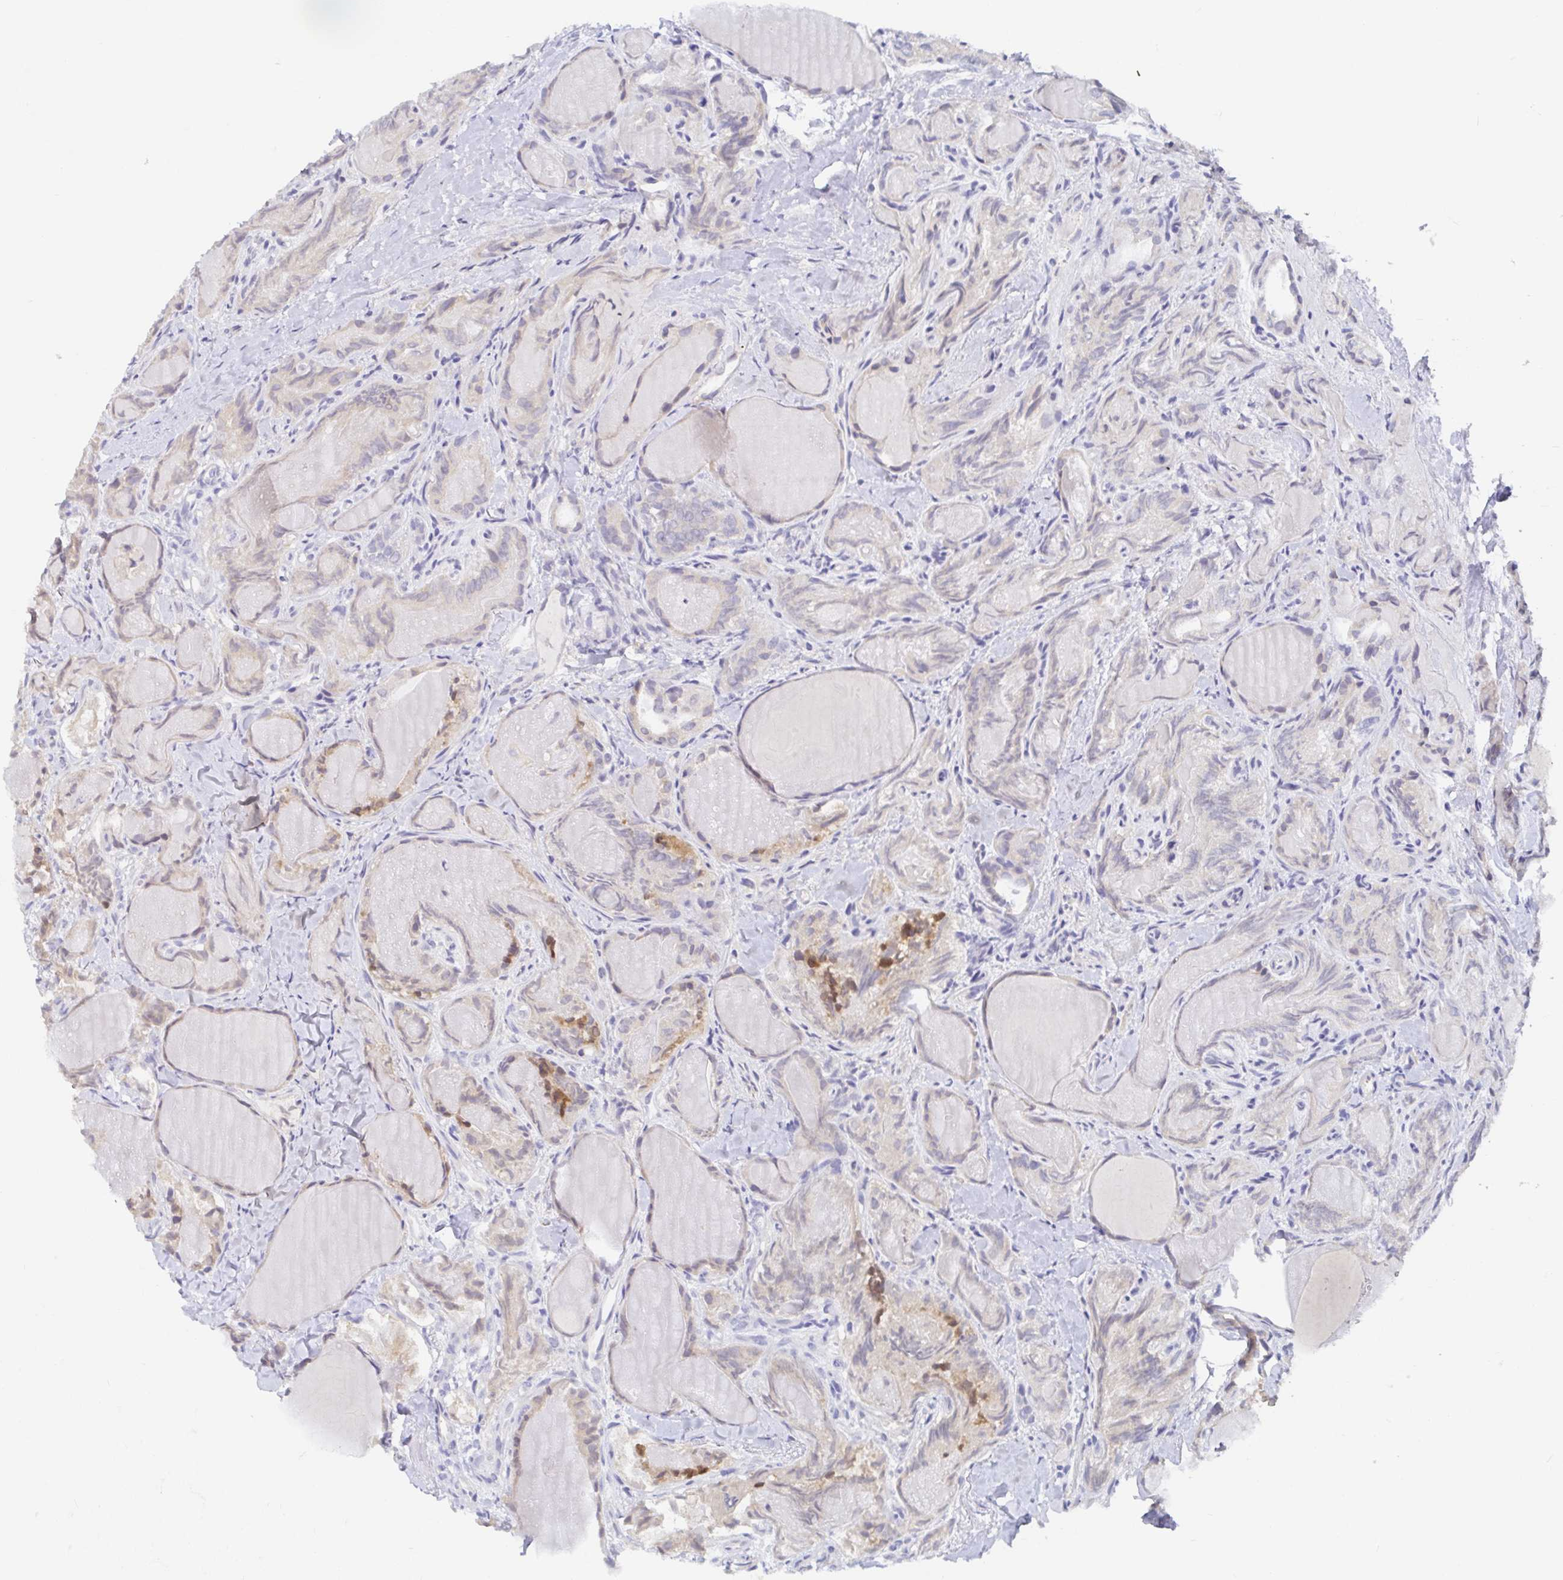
{"staining": {"intensity": "weak", "quantity": "25%-75%", "location": "cytoplasmic/membranous"}, "tissue": "thyroid cancer", "cell_type": "Tumor cells", "image_type": "cancer", "snomed": [{"axis": "morphology", "description": "Papillary adenocarcinoma, NOS"}, {"axis": "topography", "description": "Thyroid gland"}], "caption": "IHC (DAB (3,3'-diaminobenzidine)) staining of thyroid cancer reveals weak cytoplasmic/membranous protein expression in about 25%-75% of tumor cells.", "gene": "ALG1", "patient": {"sex": "female", "age": 75}}